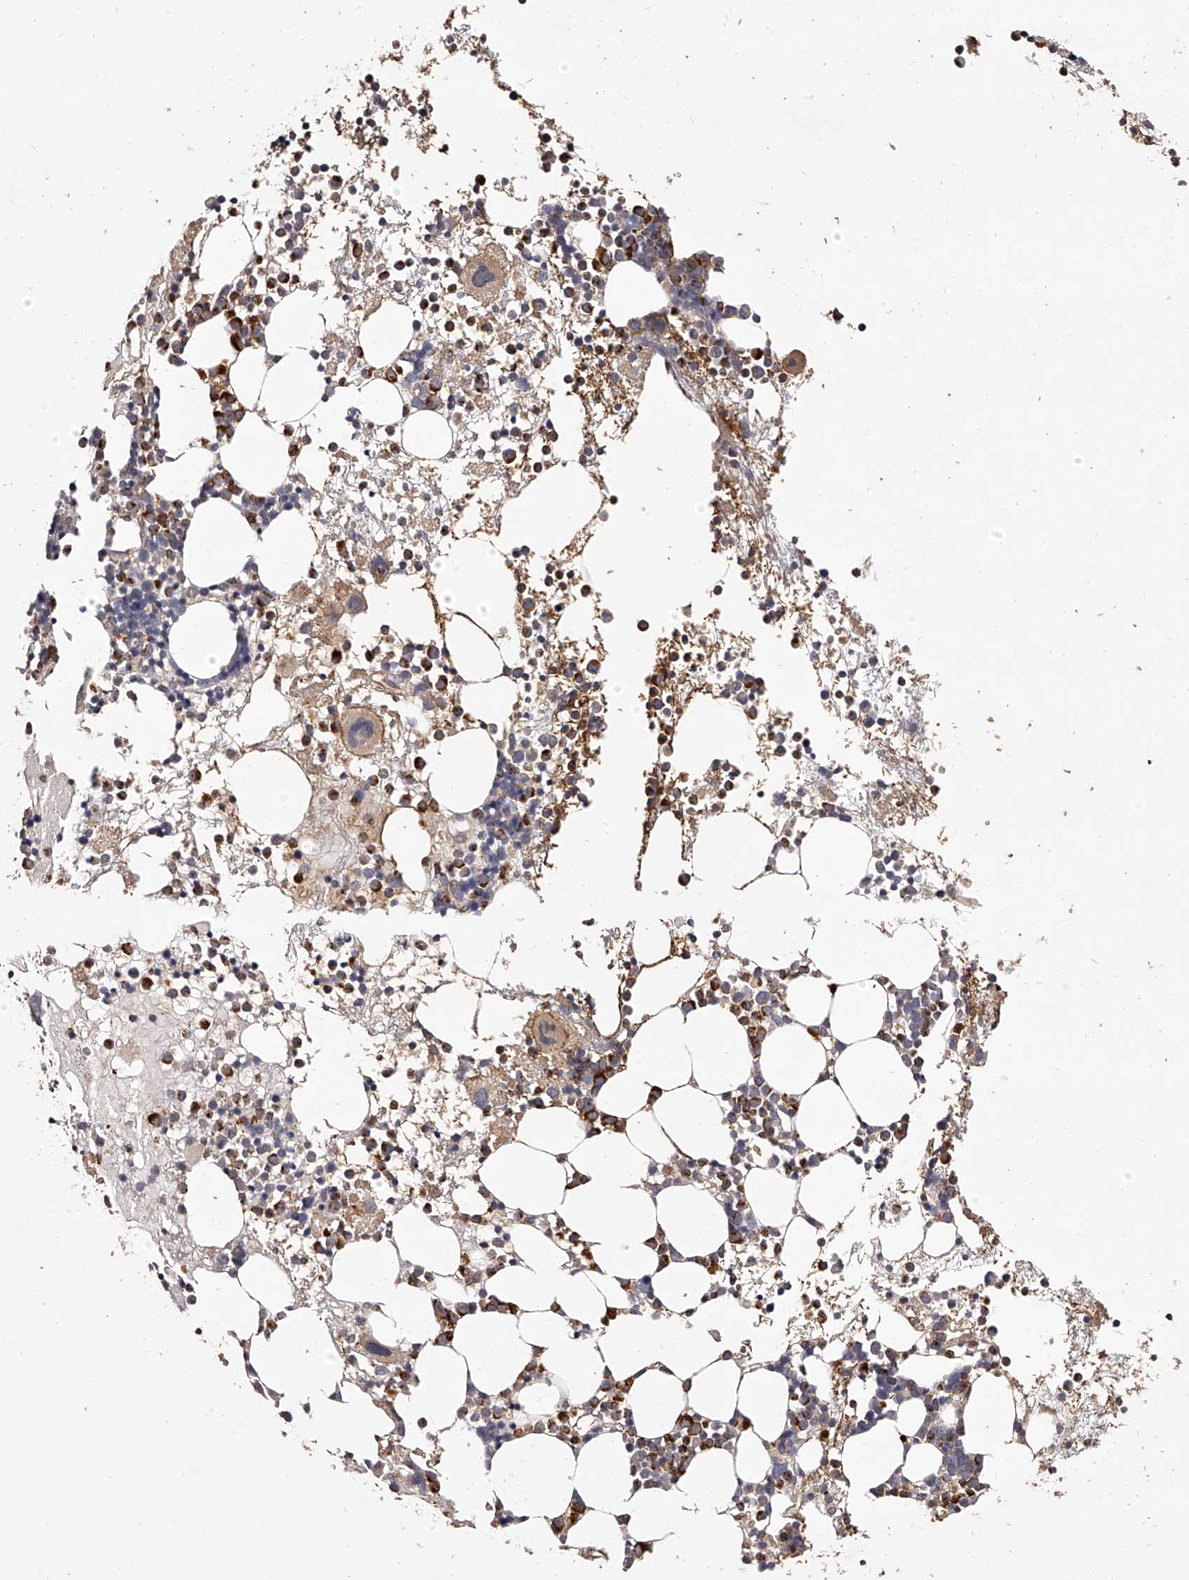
{"staining": {"intensity": "moderate", "quantity": ">75%", "location": "cytoplasmic/membranous"}, "tissue": "bone marrow", "cell_type": "Hematopoietic cells", "image_type": "normal", "snomed": [{"axis": "morphology", "description": "Normal tissue, NOS"}, {"axis": "topography", "description": "Bone marrow"}], "caption": "Hematopoietic cells demonstrate medium levels of moderate cytoplasmic/membranous expression in about >75% of cells in benign human bone marrow.", "gene": "ODF2L", "patient": {"sex": "female", "age": 57}}